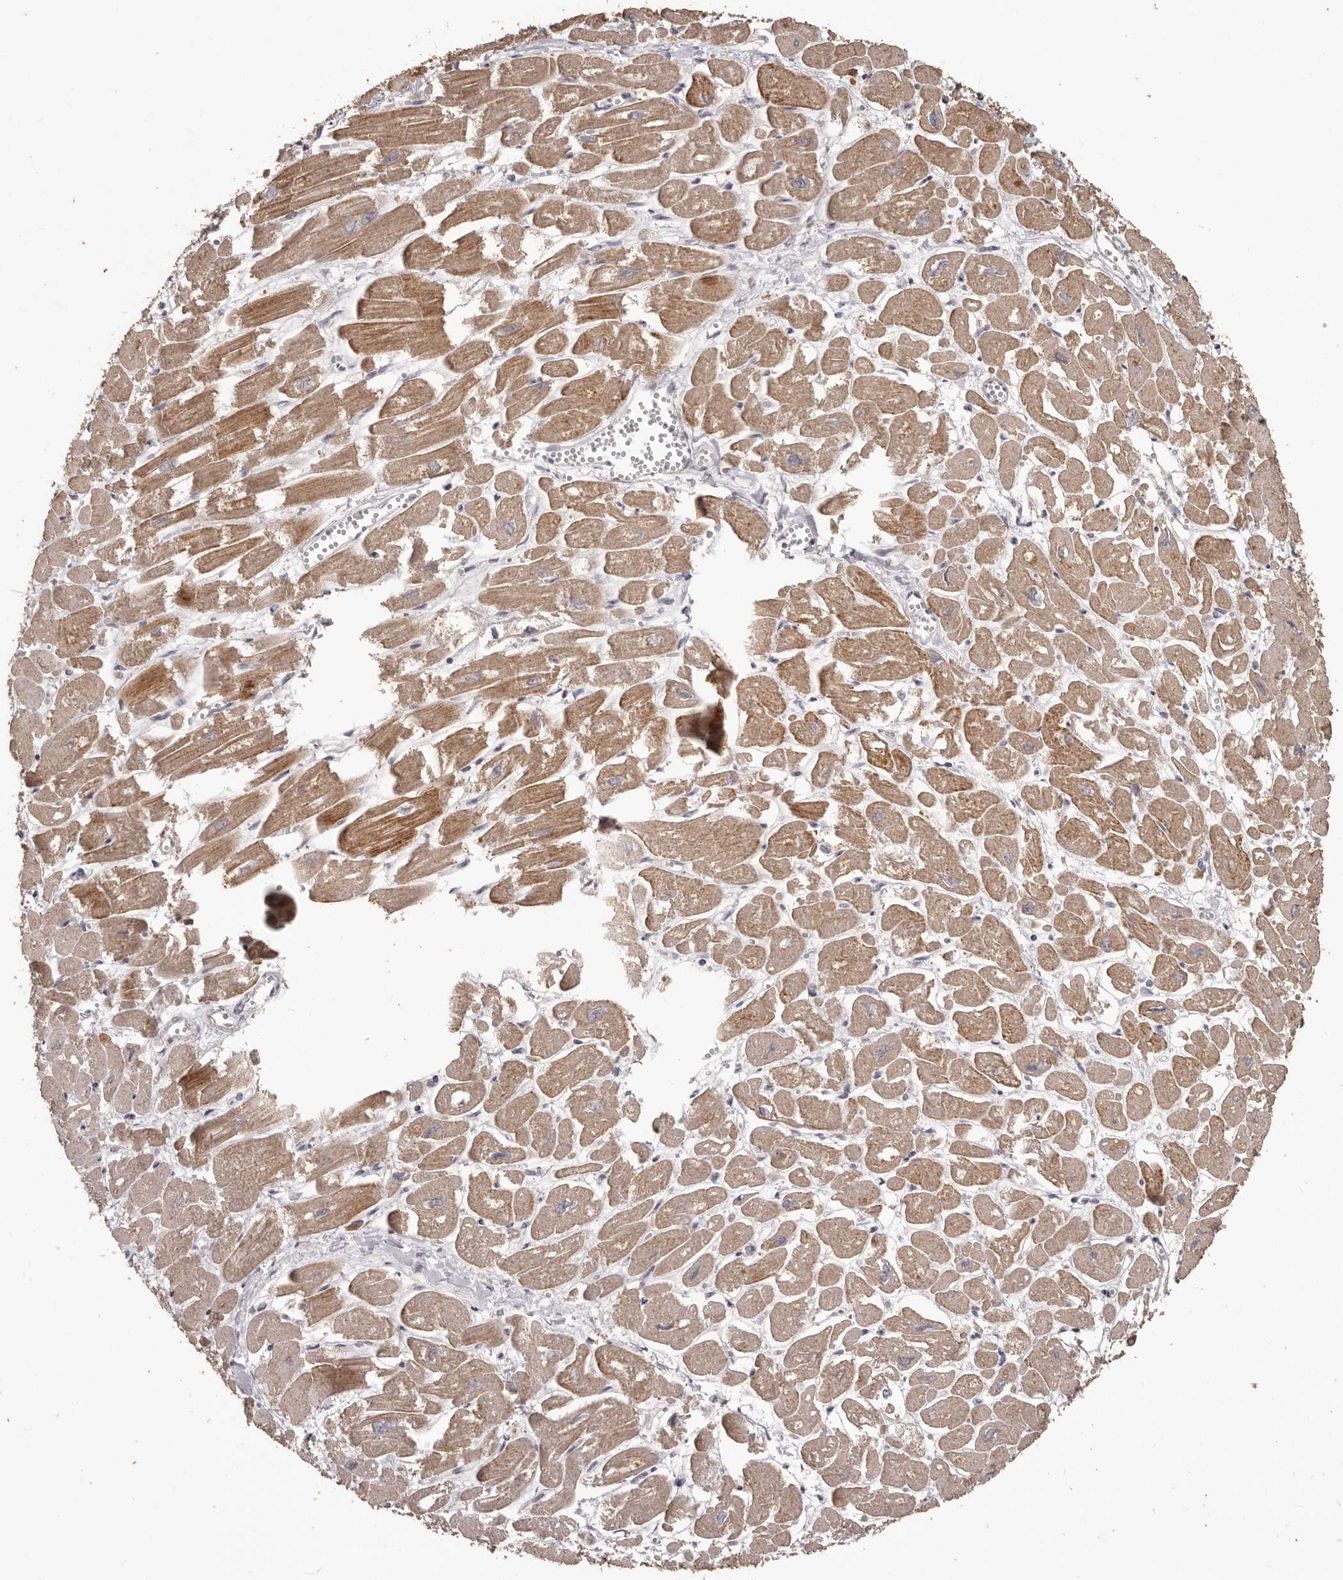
{"staining": {"intensity": "moderate", "quantity": "25%-75%", "location": "cytoplasmic/membranous"}, "tissue": "heart muscle", "cell_type": "Cardiomyocytes", "image_type": "normal", "snomed": [{"axis": "morphology", "description": "Normal tissue, NOS"}, {"axis": "topography", "description": "Heart"}], "caption": "Heart muscle stained for a protein displays moderate cytoplasmic/membranous positivity in cardiomyocytes. (DAB (3,3'-diaminobenzidine) = brown stain, brightfield microscopy at high magnification).", "gene": "PRSS27", "patient": {"sex": "male", "age": 54}}